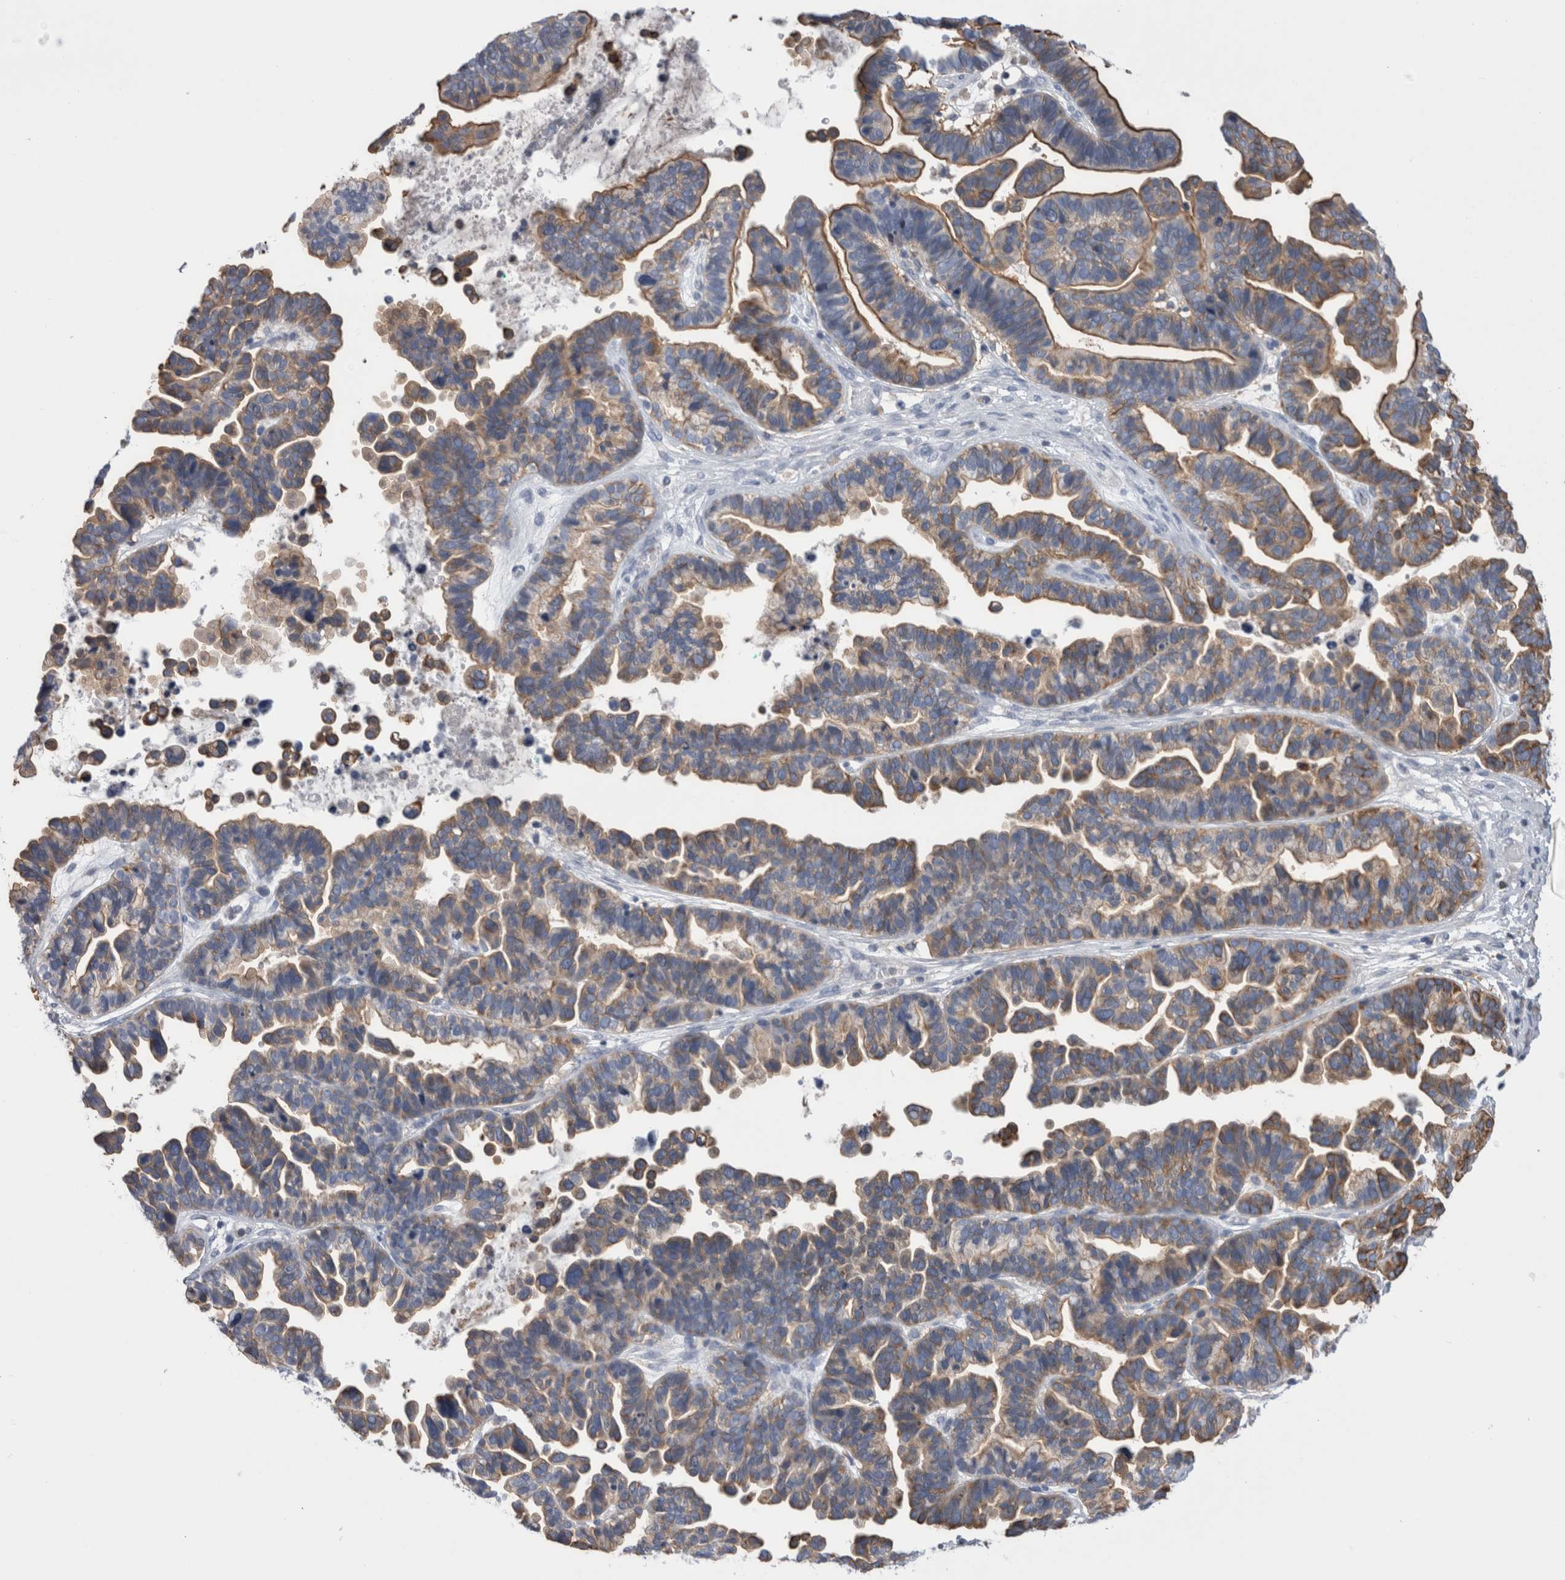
{"staining": {"intensity": "weak", "quantity": ">75%", "location": "cytoplasmic/membranous"}, "tissue": "ovarian cancer", "cell_type": "Tumor cells", "image_type": "cancer", "snomed": [{"axis": "morphology", "description": "Cystadenocarcinoma, serous, NOS"}, {"axis": "topography", "description": "Ovary"}], "caption": "The image demonstrates a brown stain indicating the presence of a protein in the cytoplasmic/membranous of tumor cells in ovarian cancer (serous cystadenocarcinoma).", "gene": "DCTN6", "patient": {"sex": "female", "age": 56}}